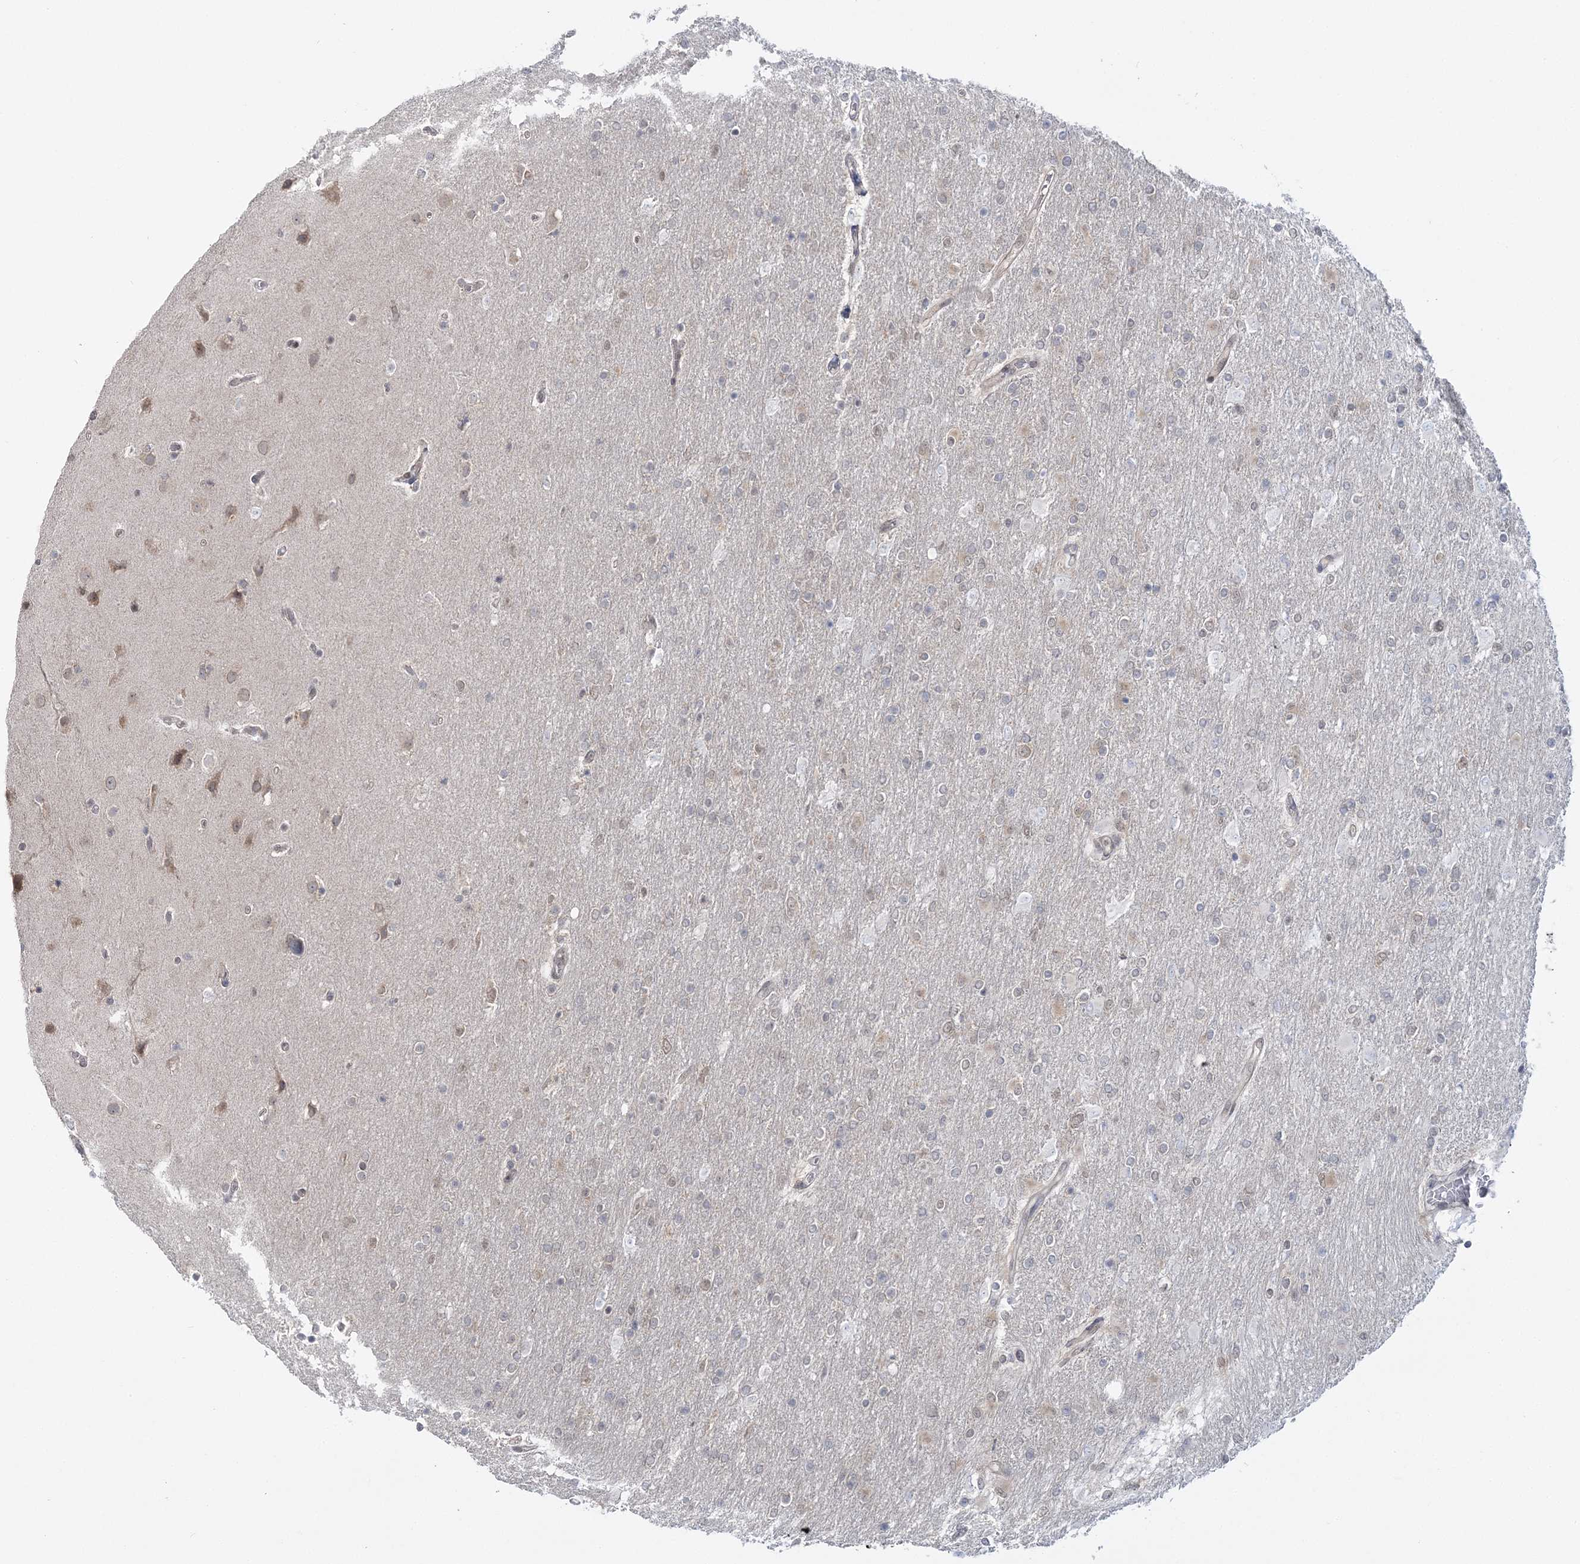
{"staining": {"intensity": "weak", "quantity": "<25%", "location": "cytoplasmic/membranous,nuclear"}, "tissue": "glioma", "cell_type": "Tumor cells", "image_type": "cancer", "snomed": [{"axis": "morphology", "description": "Glioma, malignant, High grade"}, {"axis": "topography", "description": "Cerebral cortex"}], "caption": "DAB immunohistochemical staining of glioma reveals no significant expression in tumor cells.", "gene": "ZFAND6", "patient": {"sex": "female", "age": 36}}